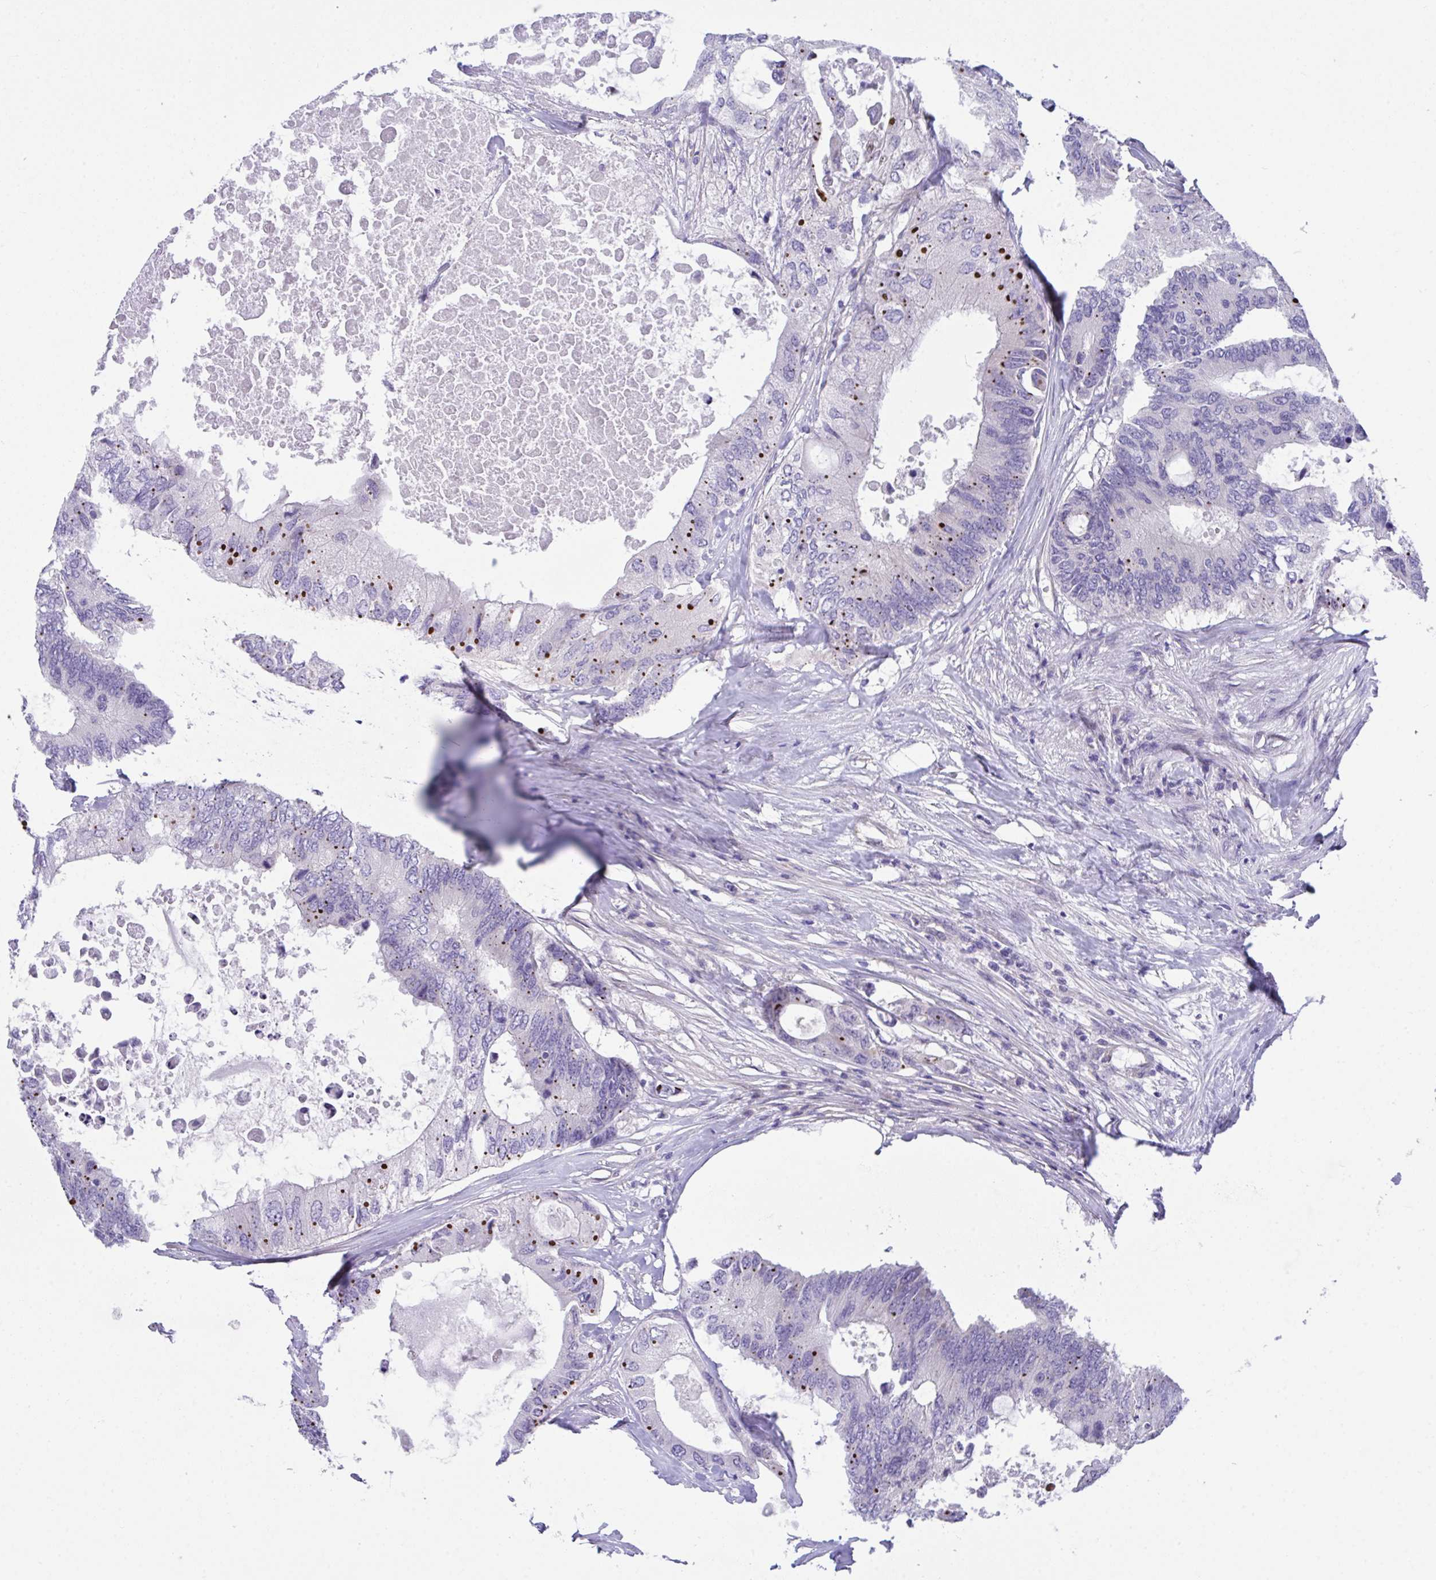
{"staining": {"intensity": "negative", "quantity": "none", "location": "none"}, "tissue": "colorectal cancer", "cell_type": "Tumor cells", "image_type": "cancer", "snomed": [{"axis": "morphology", "description": "Adenocarcinoma, NOS"}, {"axis": "topography", "description": "Colon"}], "caption": "Human adenocarcinoma (colorectal) stained for a protein using immunohistochemistry (IHC) displays no expression in tumor cells.", "gene": "RHOXF1", "patient": {"sex": "male", "age": 71}}